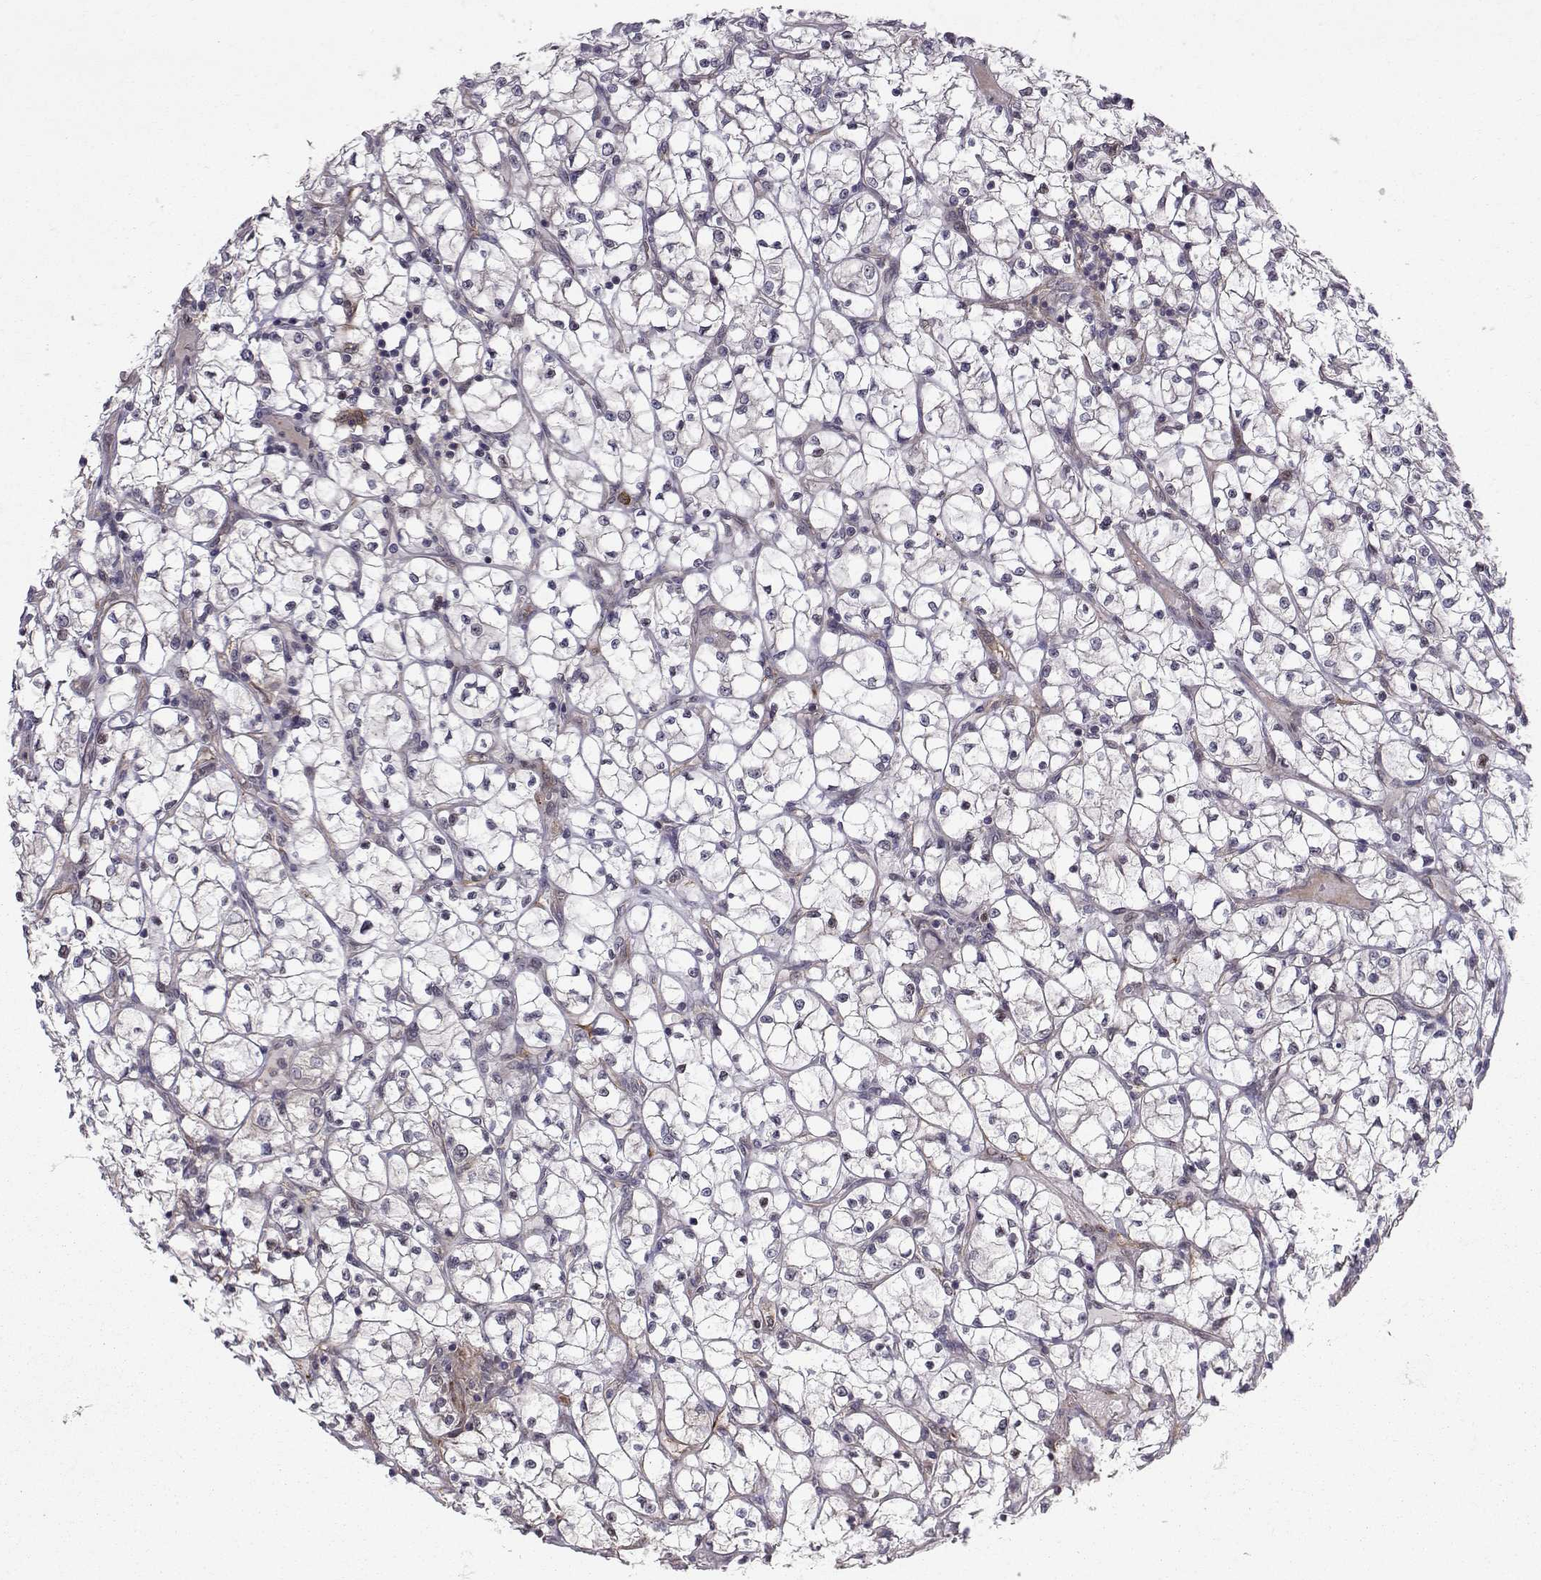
{"staining": {"intensity": "negative", "quantity": "none", "location": "none"}, "tissue": "renal cancer", "cell_type": "Tumor cells", "image_type": "cancer", "snomed": [{"axis": "morphology", "description": "Adenocarcinoma, NOS"}, {"axis": "topography", "description": "Kidney"}], "caption": "Tumor cells are negative for protein expression in human renal cancer.", "gene": "HSP90AB1", "patient": {"sex": "female", "age": 64}}